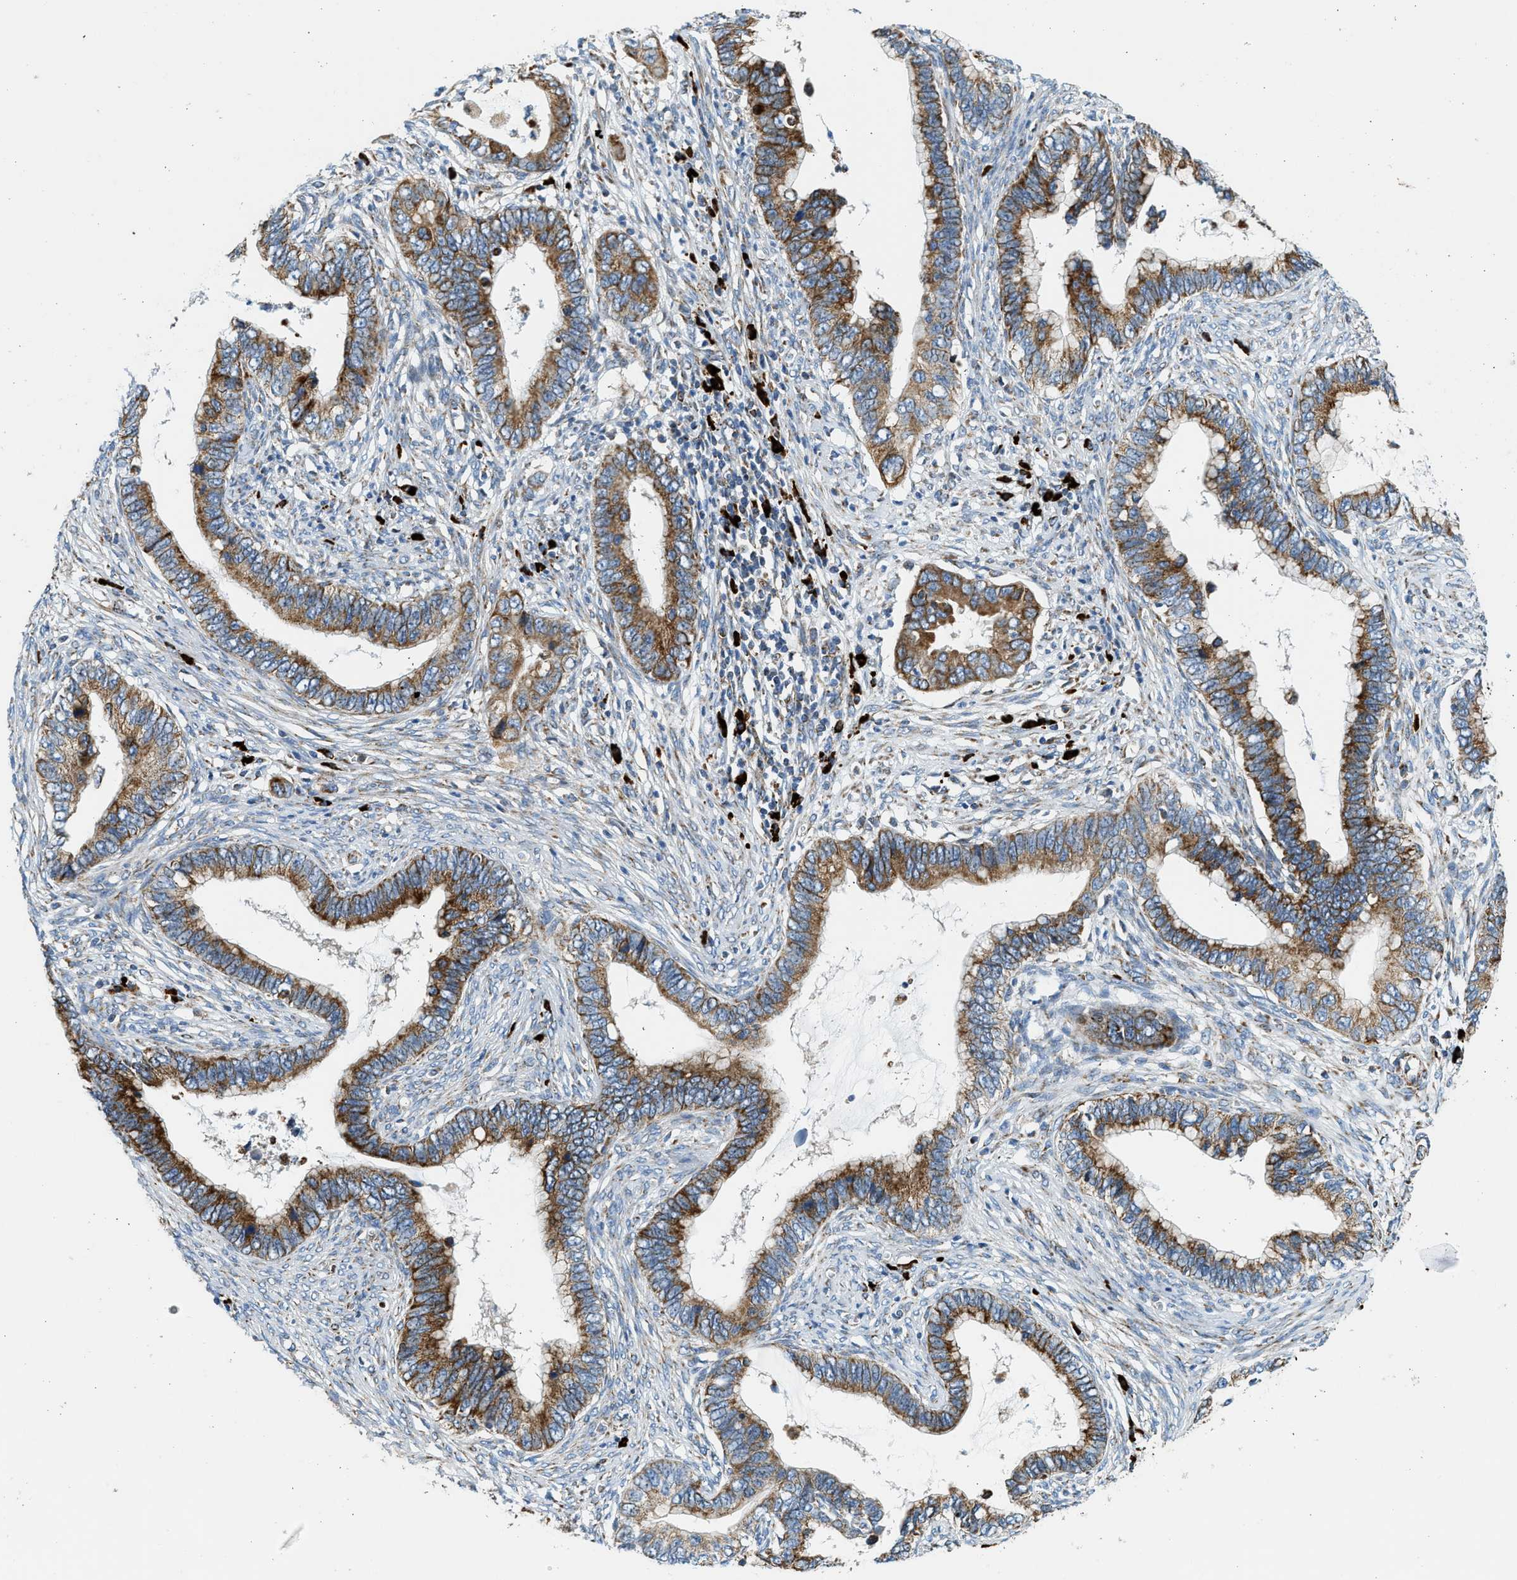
{"staining": {"intensity": "moderate", "quantity": ">75%", "location": "cytoplasmic/membranous"}, "tissue": "cervical cancer", "cell_type": "Tumor cells", "image_type": "cancer", "snomed": [{"axis": "morphology", "description": "Adenocarcinoma, NOS"}, {"axis": "topography", "description": "Cervix"}], "caption": "Approximately >75% of tumor cells in cervical cancer show moderate cytoplasmic/membranous protein positivity as visualized by brown immunohistochemical staining.", "gene": "KCNMB3", "patient": {"sex": "female", "age": 44}}